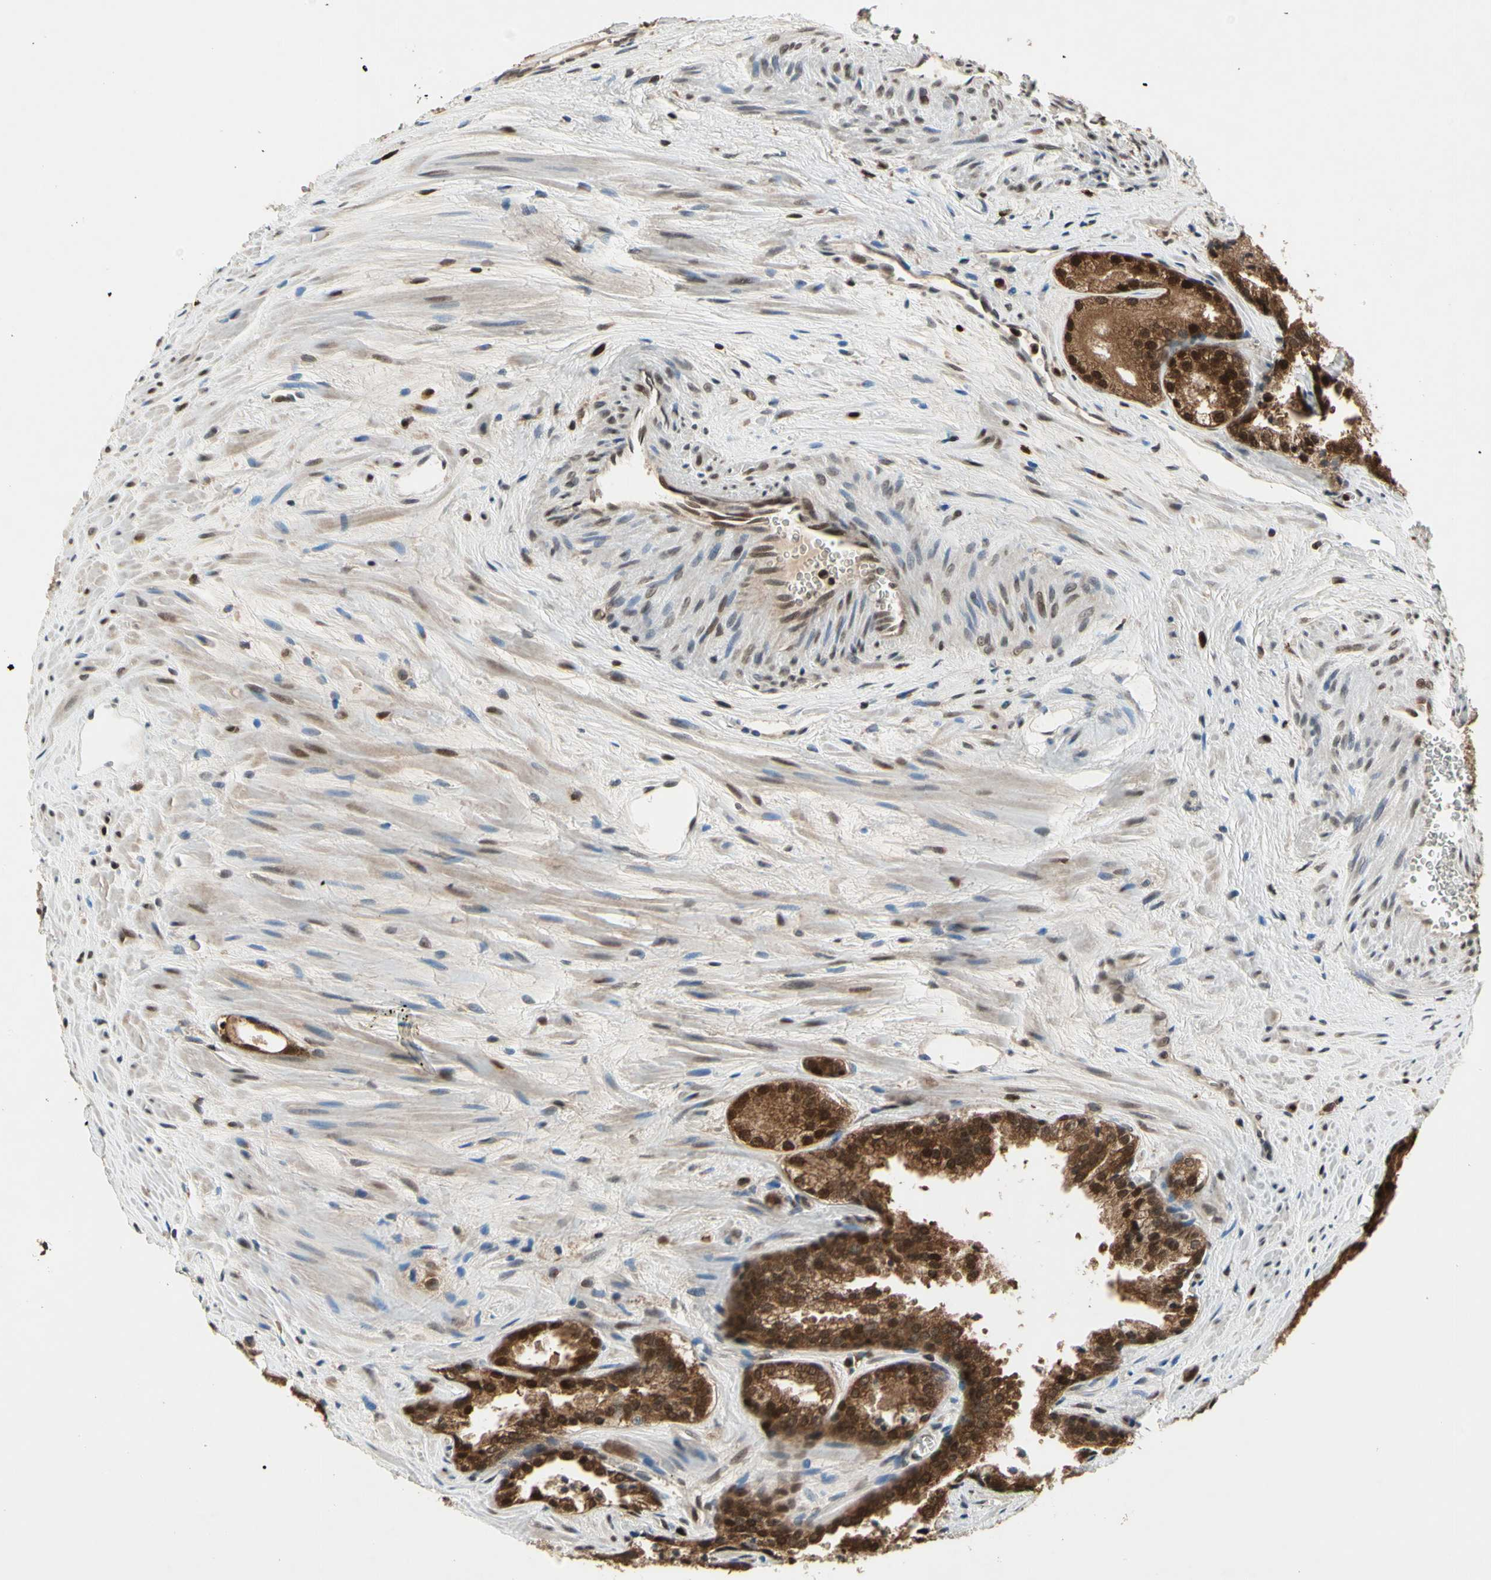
{"staining": {"intensity": "moderate", "quantity": ">75%", "location": "cytoplasmic/membranous,nuclear"}, "tissue": "prostate cancer", "cell_type": "Tumor cells", "image_type": "cancer", "snomed": [{"axis": "morphology", "description": "Adenocarcinoma, Low grade"}, {"axis": "topography", "description": "Prostate"}], "caption": "Moderate cytoplasmic/membranous and nuclear positivity for a protein is present in approximately >75% of tumor cells of low-grade adenocarcinoma (prostate) using IHC.", "gene": "GSR", "patient": {"sex": "male", "age": 60}}